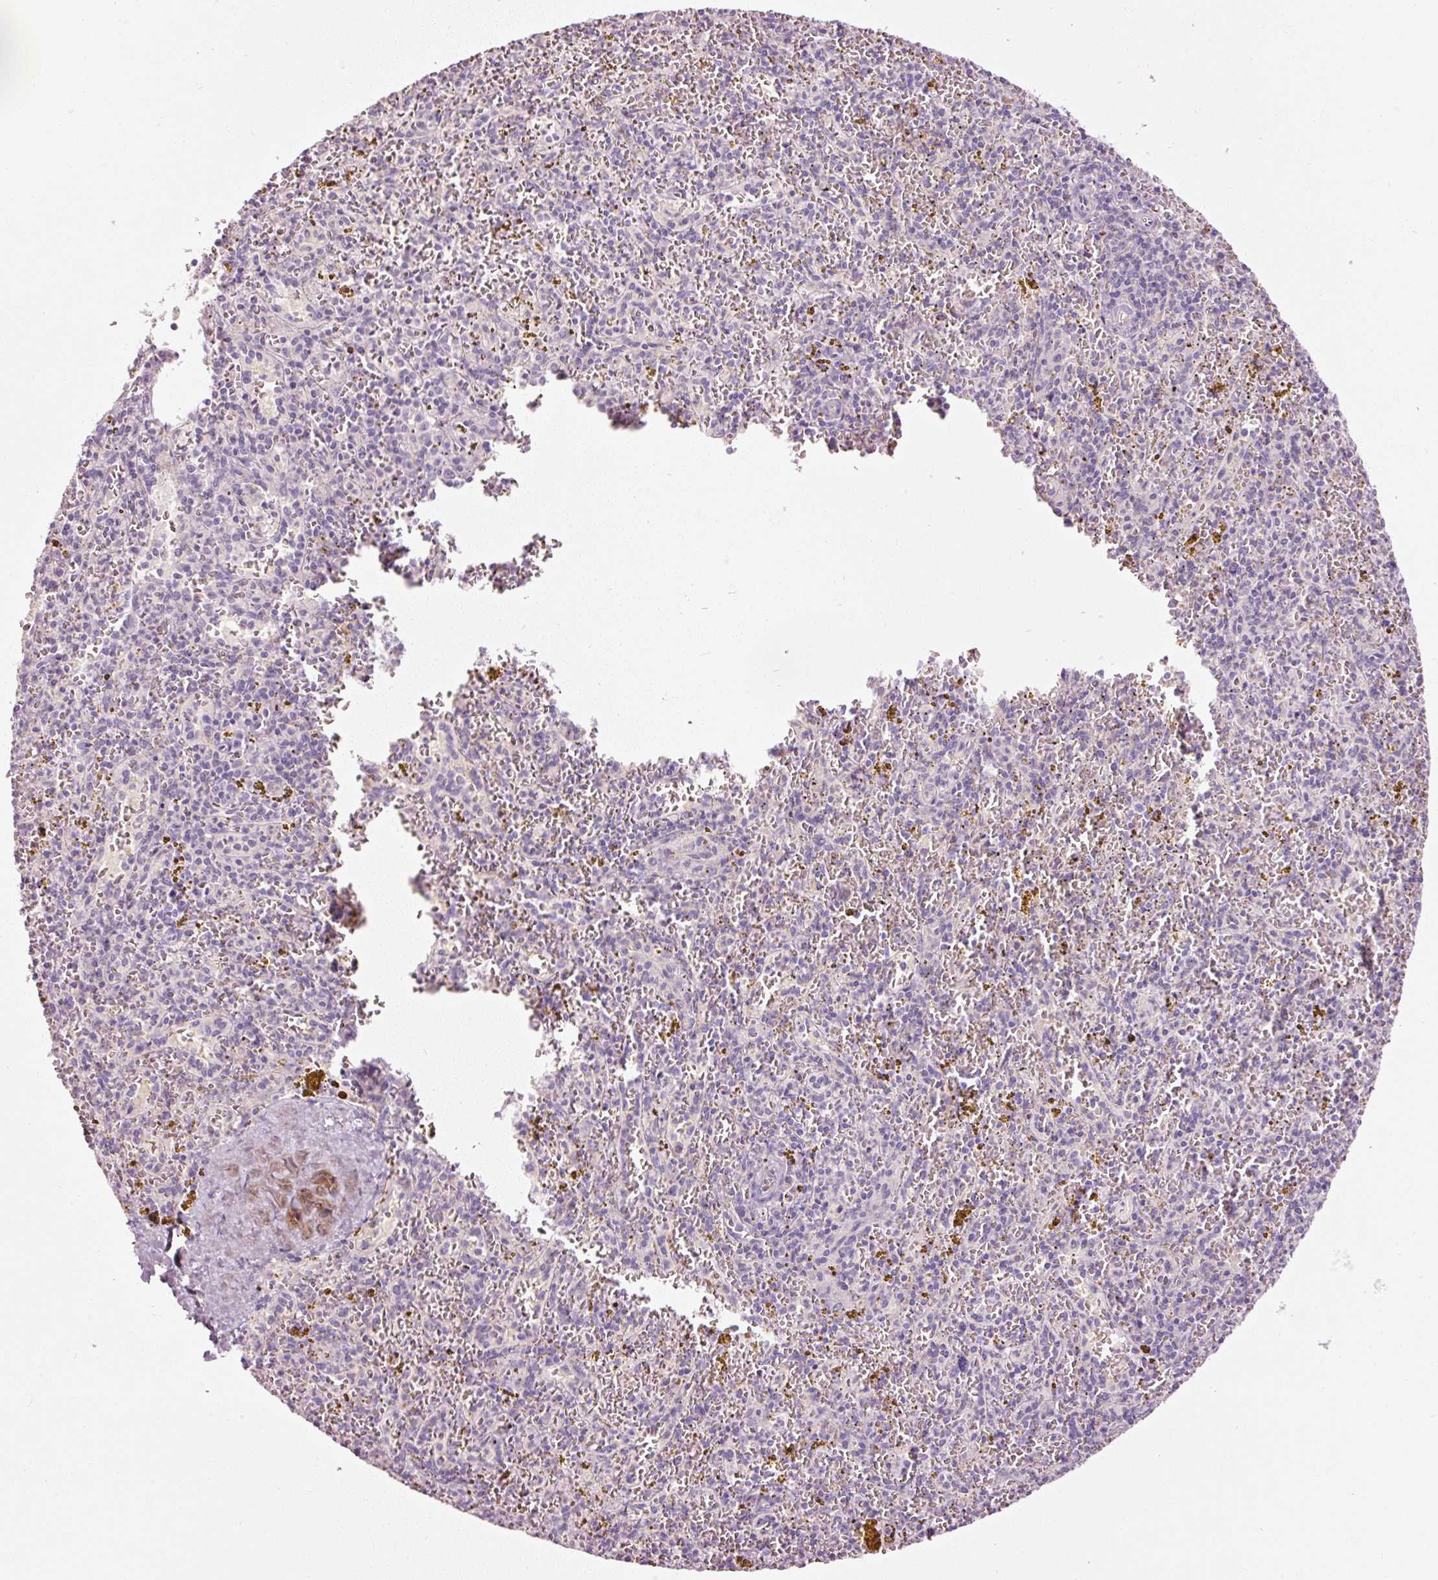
{"staining": {"intensity": "moderate", "quantity": "<25%", "location": "cytoplasmic/membranous"}, "tissue": "spleen", "cell_type": "Cells in red pulp", "image_type": "normal", "snomed": [{"axis": "morphology", "description": "Normal tissue, NOS"}, {"axis": "topography", "description": "Spleen"}], "caption": "High-power microscopy captured an immunohistochemistry micrograph of unremarkable spleen, revealing moderate cytoplasmic/membranous expression in about <25% of cells in red pulp.", "gene": "MUC5AC", "patient": {"sex": "male", "age": 57}}